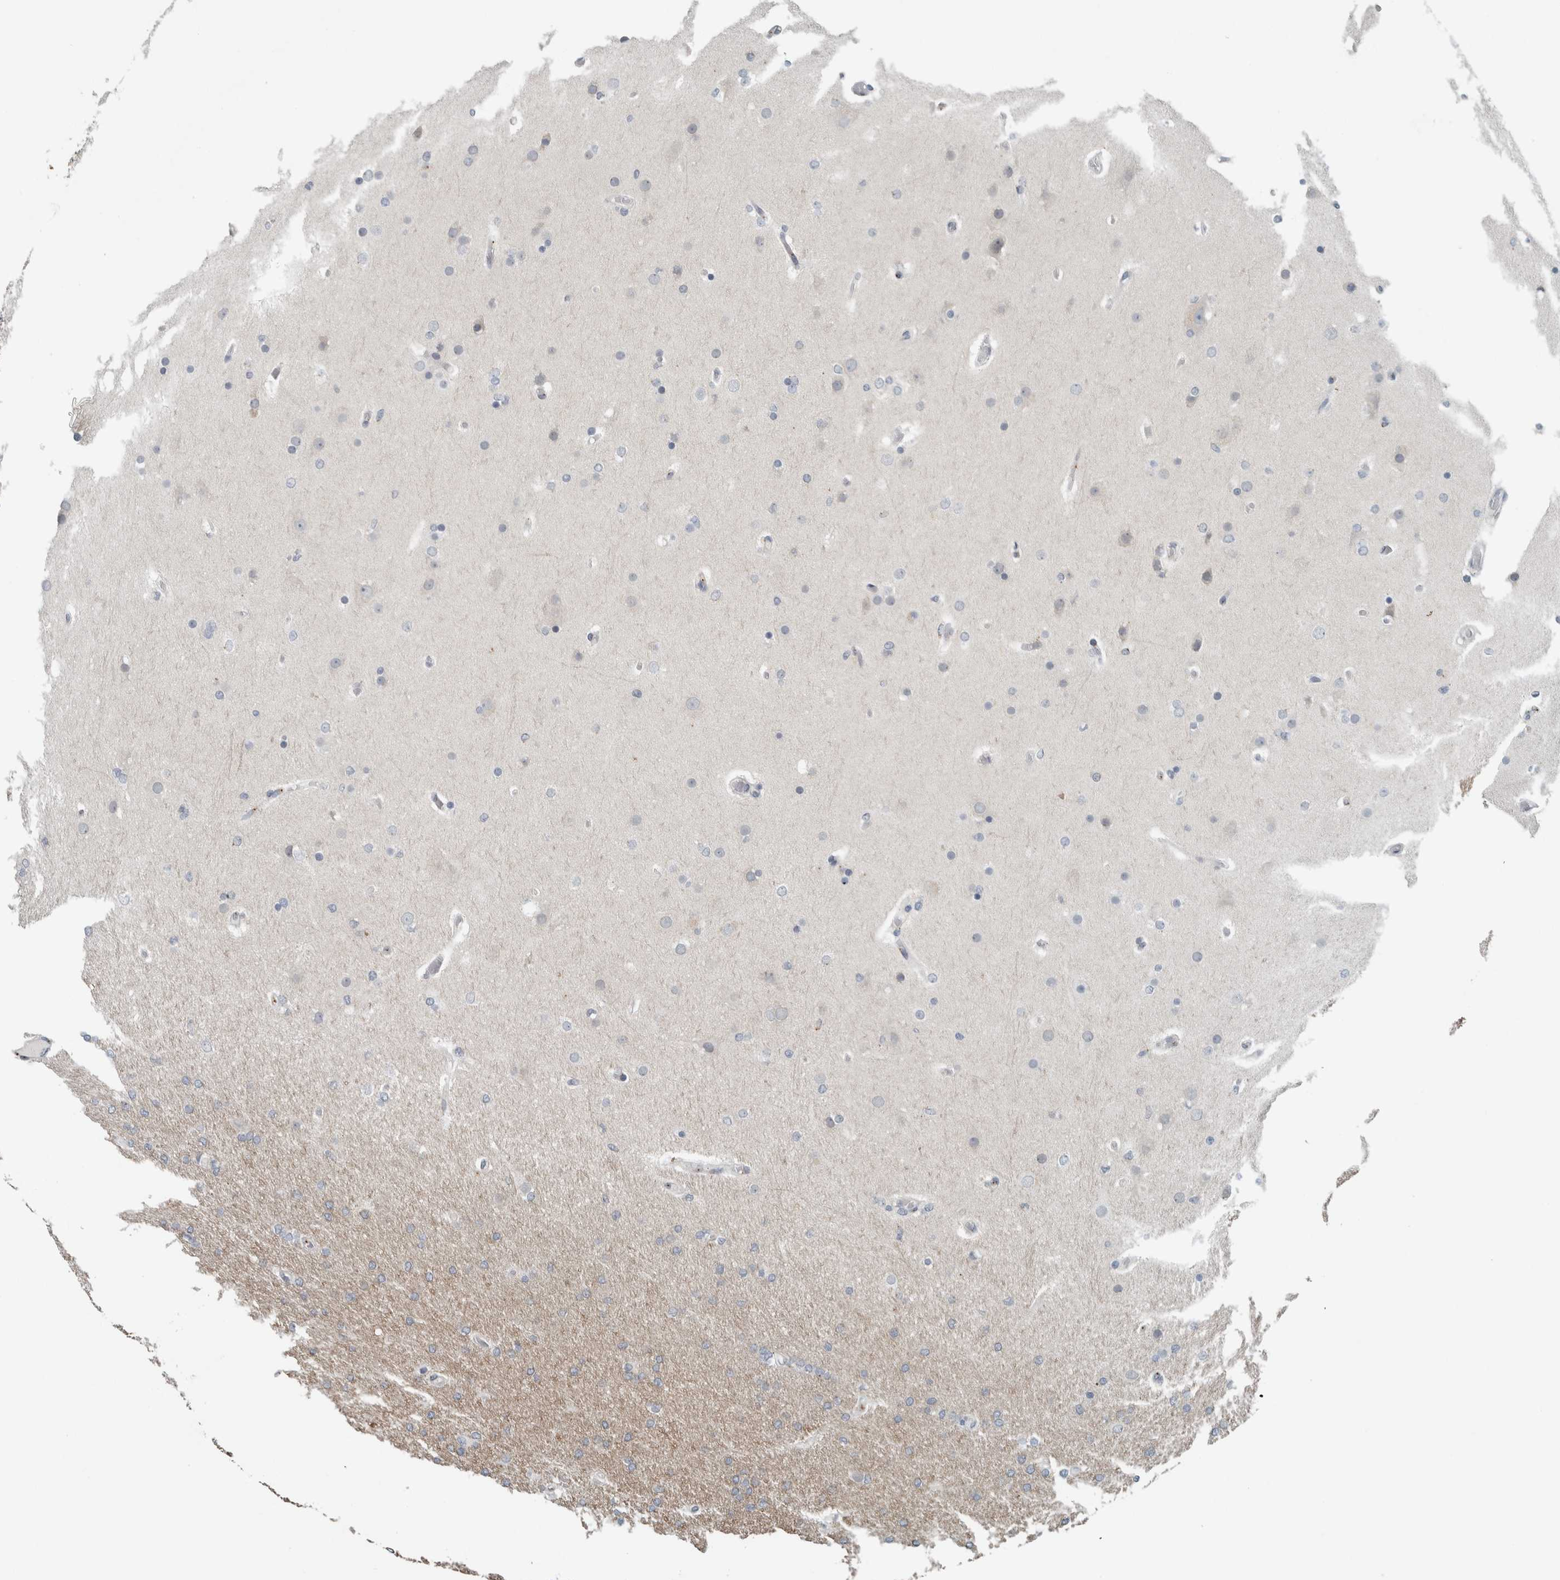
{"staining": {"intensity": "negative", "quantity": "none", "location": "none"}, "tissue": "glioma", "cell_type": "Tumor cells", "image_type": "cancer", "snomed": [{"axis": "morphology", "description": "Glioma, malignant, High grade"}, {"axis": "topography", "description": "Cerebral cortex"}], "caption": "DAB (3,3'-diaminobenzidine) immunohistochemical staining of glioma shows no significant positivity in tumor cells.", "gene": "KIF1C", "patient": {"sex": "female", "age": 36}}